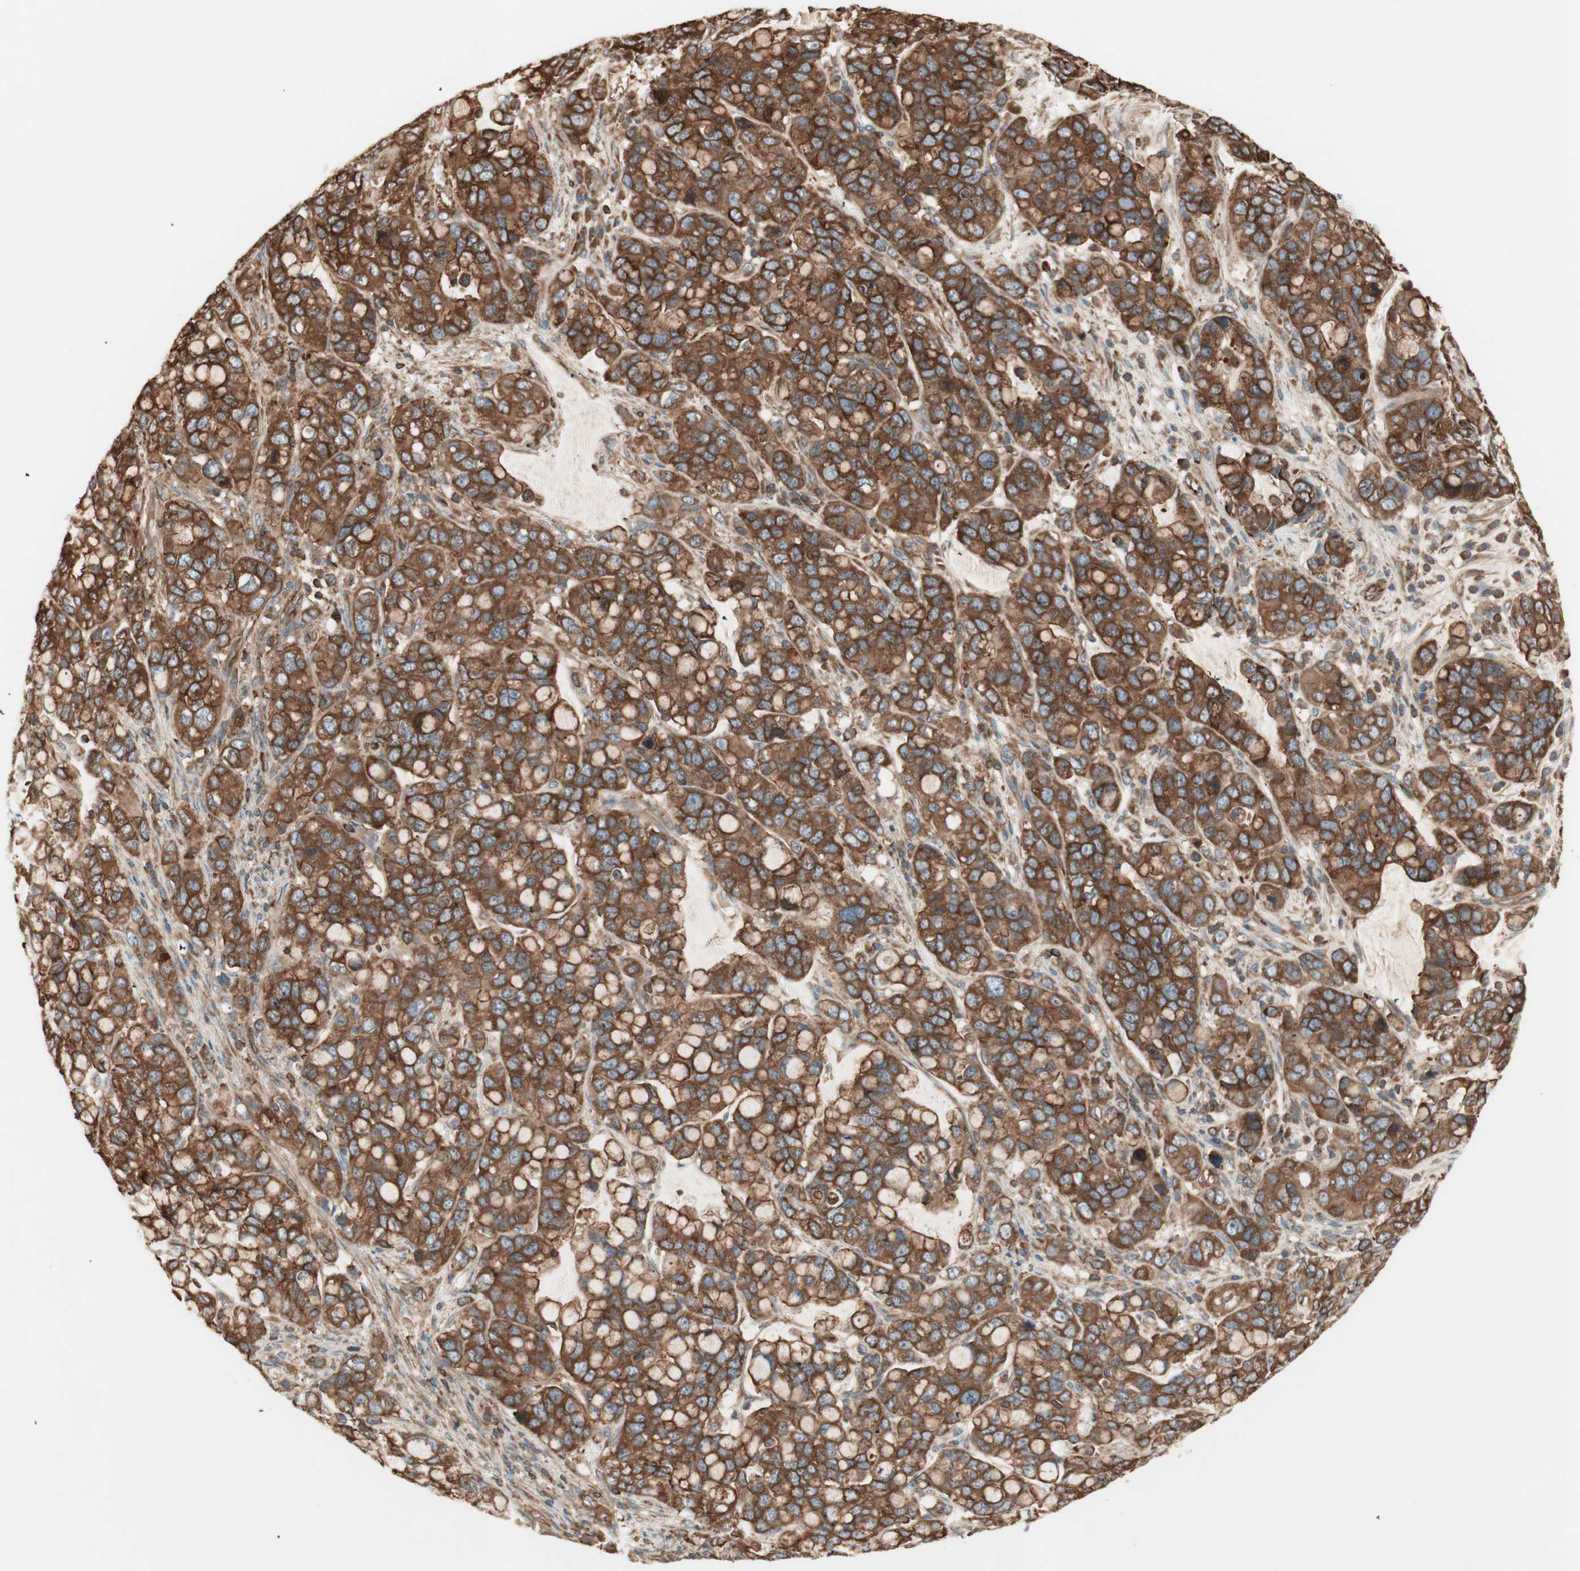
{"staining": {"intensity": "strong", "quantity": ">75%", "location": "cytoplasmic/membranous"}, "tissue": "stomach cancer", "cell_type": "Tumor cells", "image_type": "cancer", "snomed": [{"axis": "morphology", "description": "Adenocarcinoma, NOS"}, {"axis": "topography", "description": "Stomach, lower"}], "caption": "Stomach cancer (adenocarcinoma) tissue reveals strong cytoplasmic/membranous expression in about >75% of tumor cells", "gene": "TCP11L1", "patient": {"sex": "male", "age": 84}}